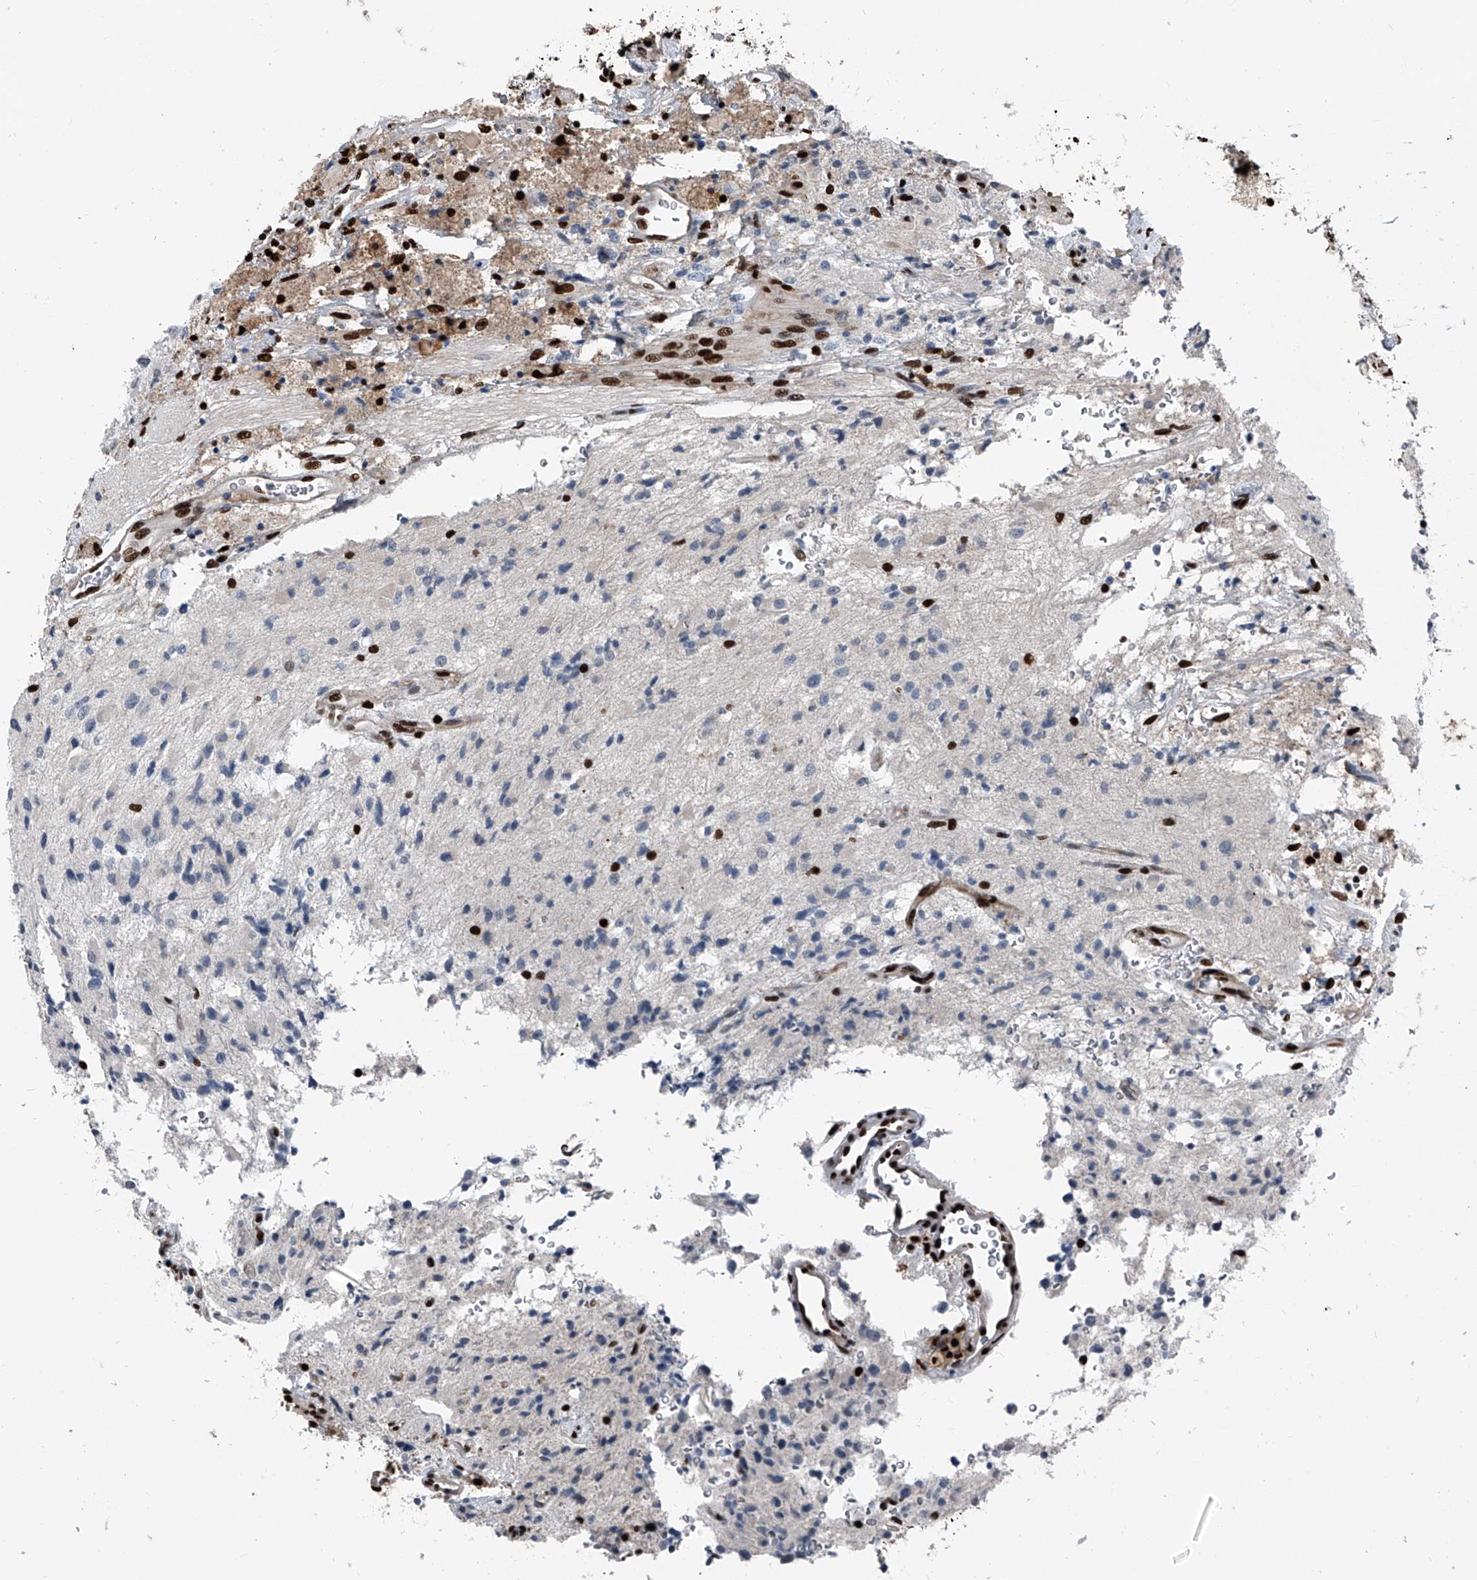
{"staining": {"intensity": "negative", "quantity": "none", "location": "none"}, "tissue": "glioma", "cell_type": "Tumor cells", "image_type": "cancer", "snomed": [{"axis": "morphology", "description": "Glioma, malignant, High grade"}, {"axis": "topography", "description": "Brain"}], "caption": "Protein analysis of high-grade glioma (malignant) reveals no significant expression in tumor cells.", "gene": "FKBP5", "patient": {"sex": "male", "age": 34}}